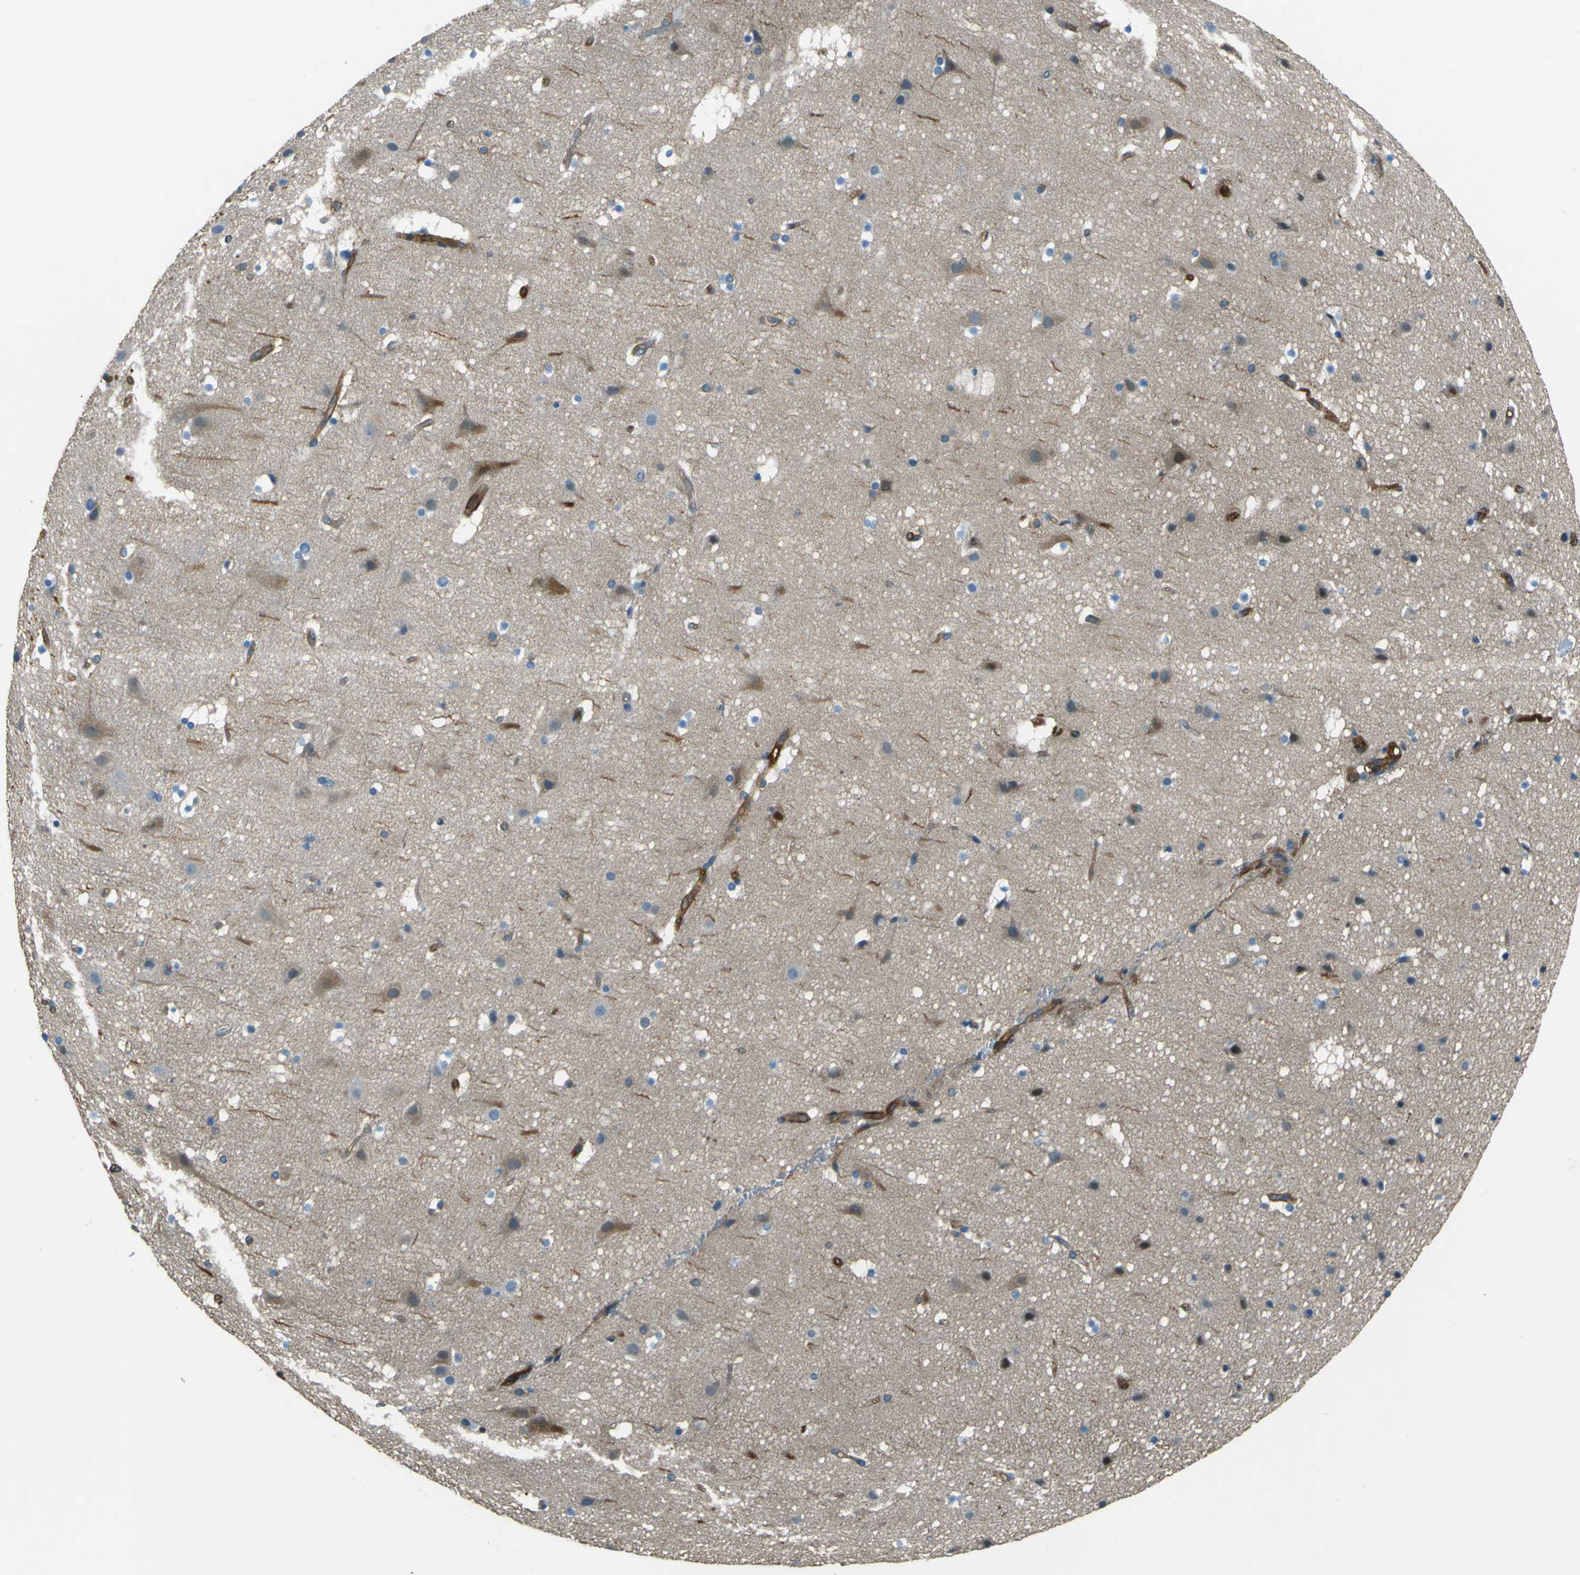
{"staining": {"intensity": "moderate", "quantity": ">75%", "location": "cytoplasmic/membranous"}, "tissue": "cerebral cortex", "cell_type": "Endothelial cells", "image_type": "normal", "snomed": [{"axis": "morphology", "description": "Normal tissue, NOS"}, {"axis": "topography", "description": "Cerebral cortex"}], "caption": "Protein expression analysis of benign human cerebral cortex reveals moderate cytoplasmic/membranous expression in approximately >75% of endothelial cells.", "gene": "ENTPD1", "patient": {"sex": "male", "age": 45}}